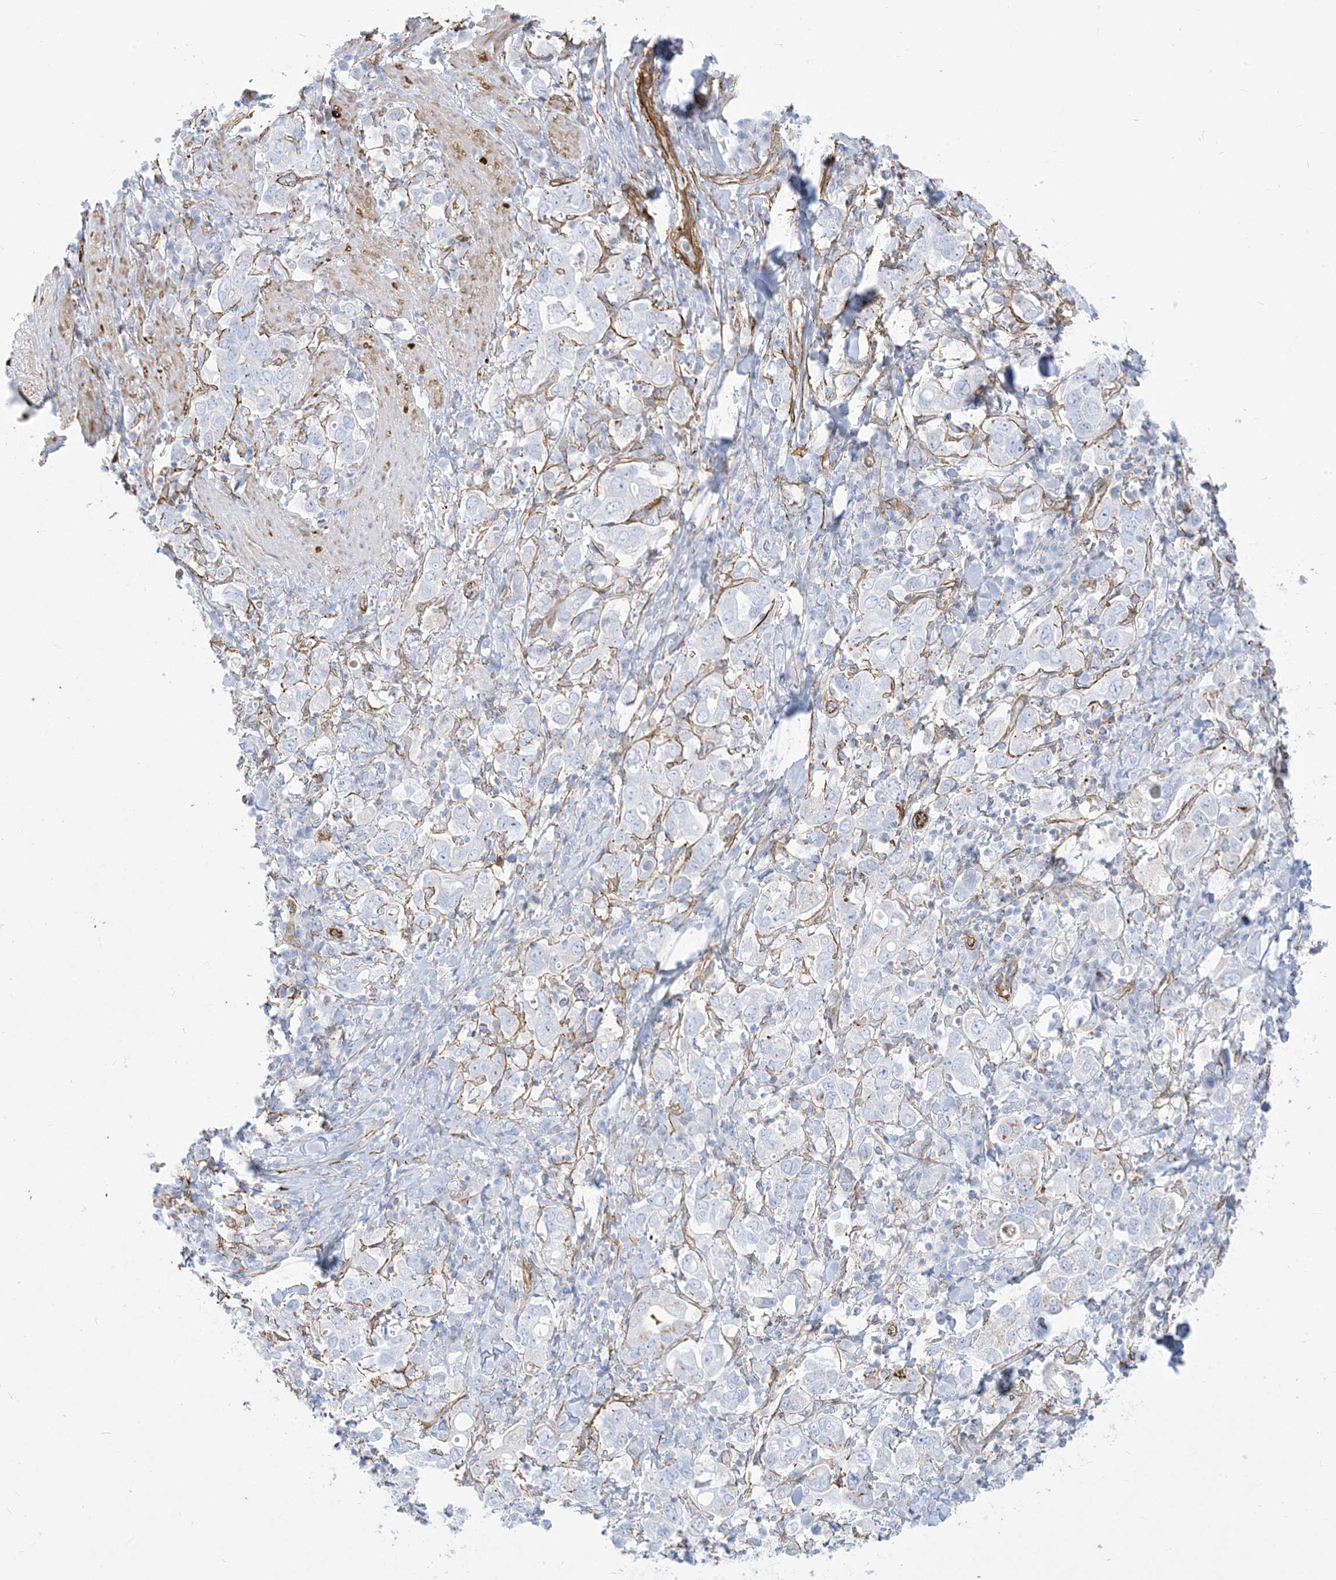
{"staining": {"intensity": "negative", "quantity": "none", "location": "none"}, "tissue": "stomach cancer", "cell_type": "Tumor cells", "image_type": "cancer", "snomed": [{"axis": "morphology", "description": "Adenocarcinoma, NOS"}, {"axis": "topography", "description": "Stomach, upper"}], "caption": "DAB immunohistochemical staining of stomach cancer shows no significant expression in tumor cells.", "gene": "B3GNT7", "patient": {"sex": "male", "age": 62}}